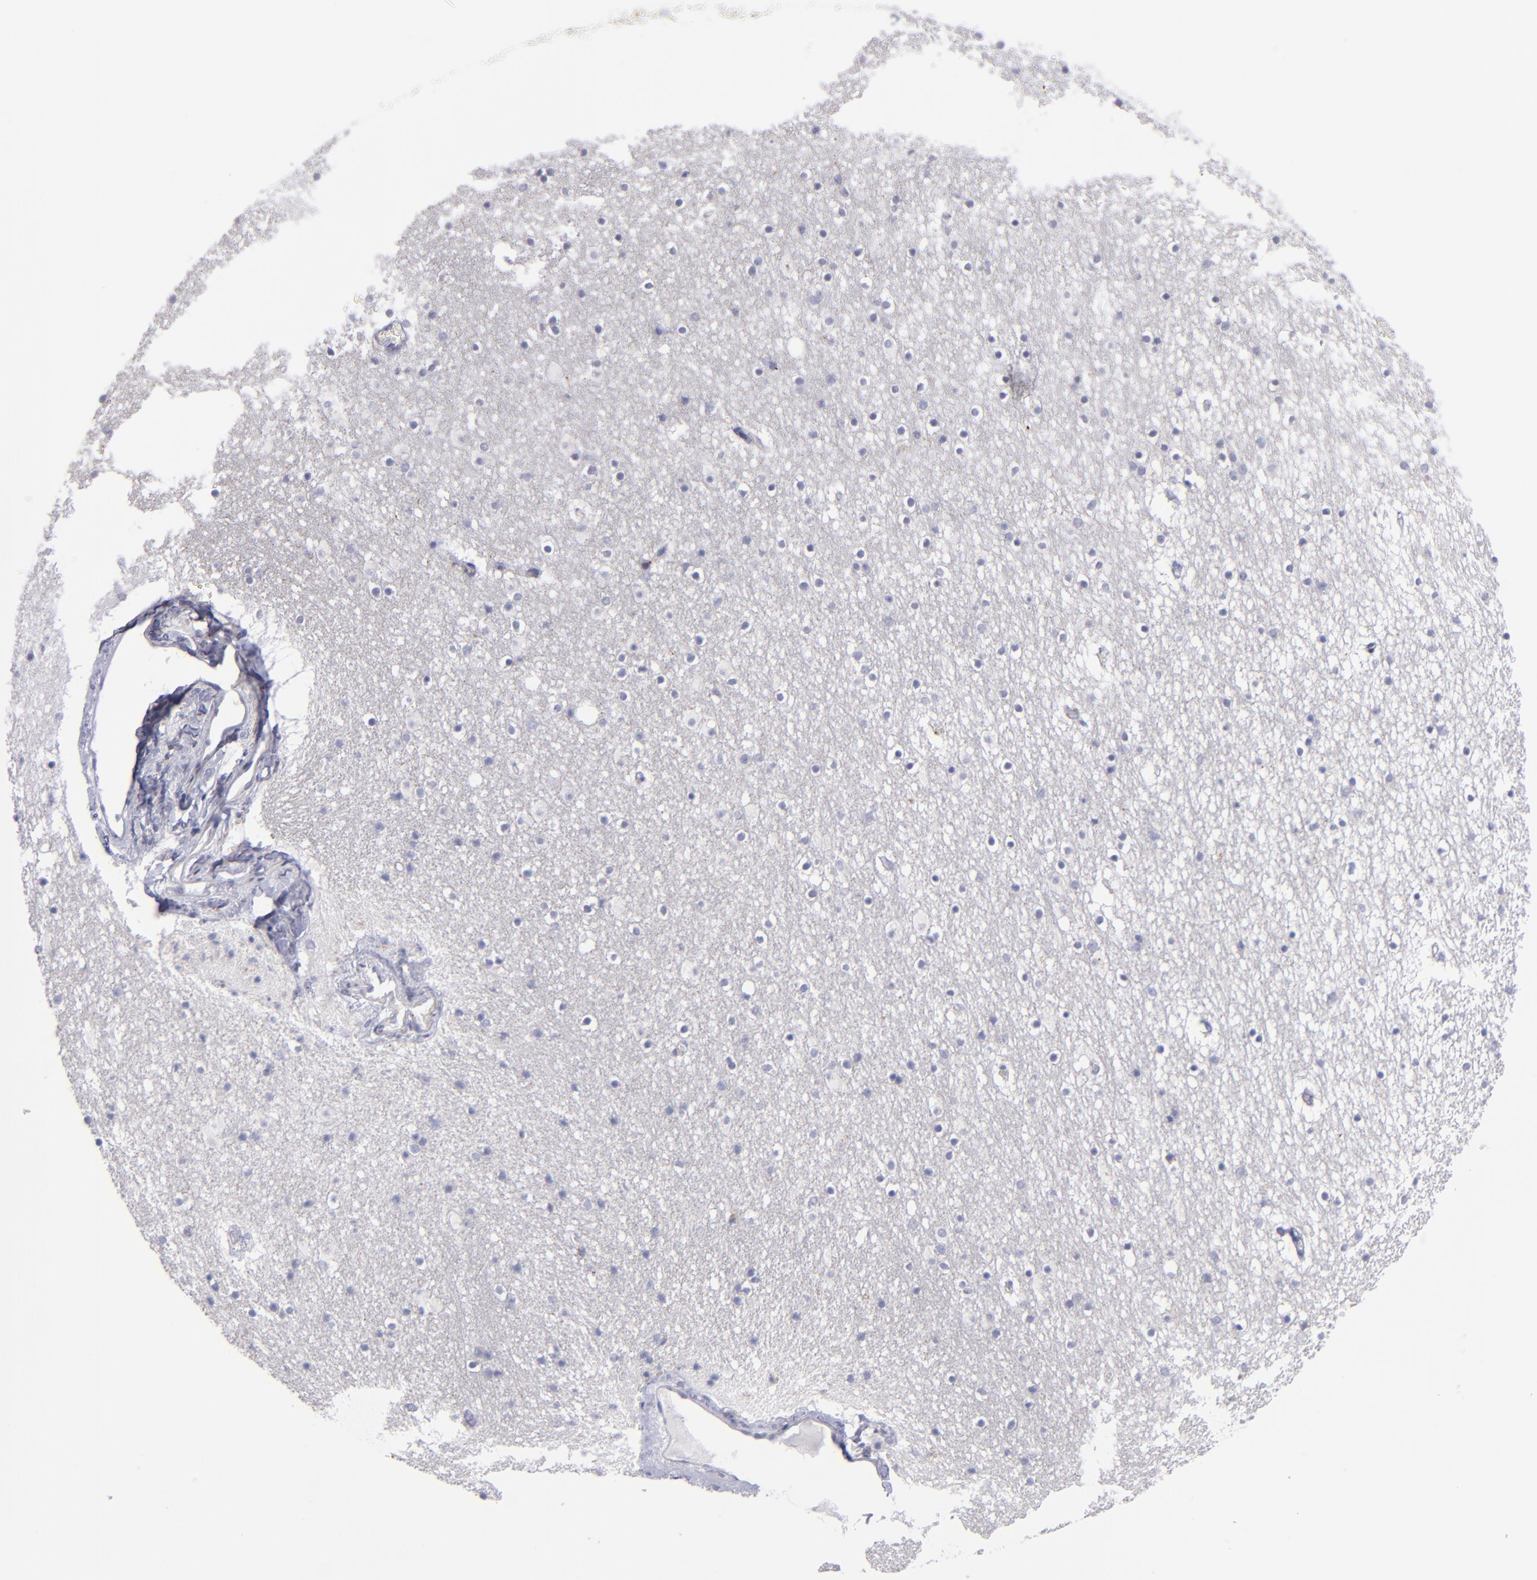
{"staining": {"intensity": "negative", "quantity": "none", "location": "none"}, "tissue": "caudate", "cell_type": "Glial cells", "image_type": "normal", "snomed": [{"axis": "morphology", "description": "Normal tissue, NOS"}, {"axis": "topography", "description": "Lateral ventricle wall"}], "caption": "This is a histopathology image of IHC staining of normal caudate, which shows no expression in glial cells. The staining is performed using DAB (3,3'-diaminobenzidine) brown chromogen with nuclei counter-stained in using hematoxylin.", "gene": "MFGE8", "patient": {"sex": "male", "age": 45}}